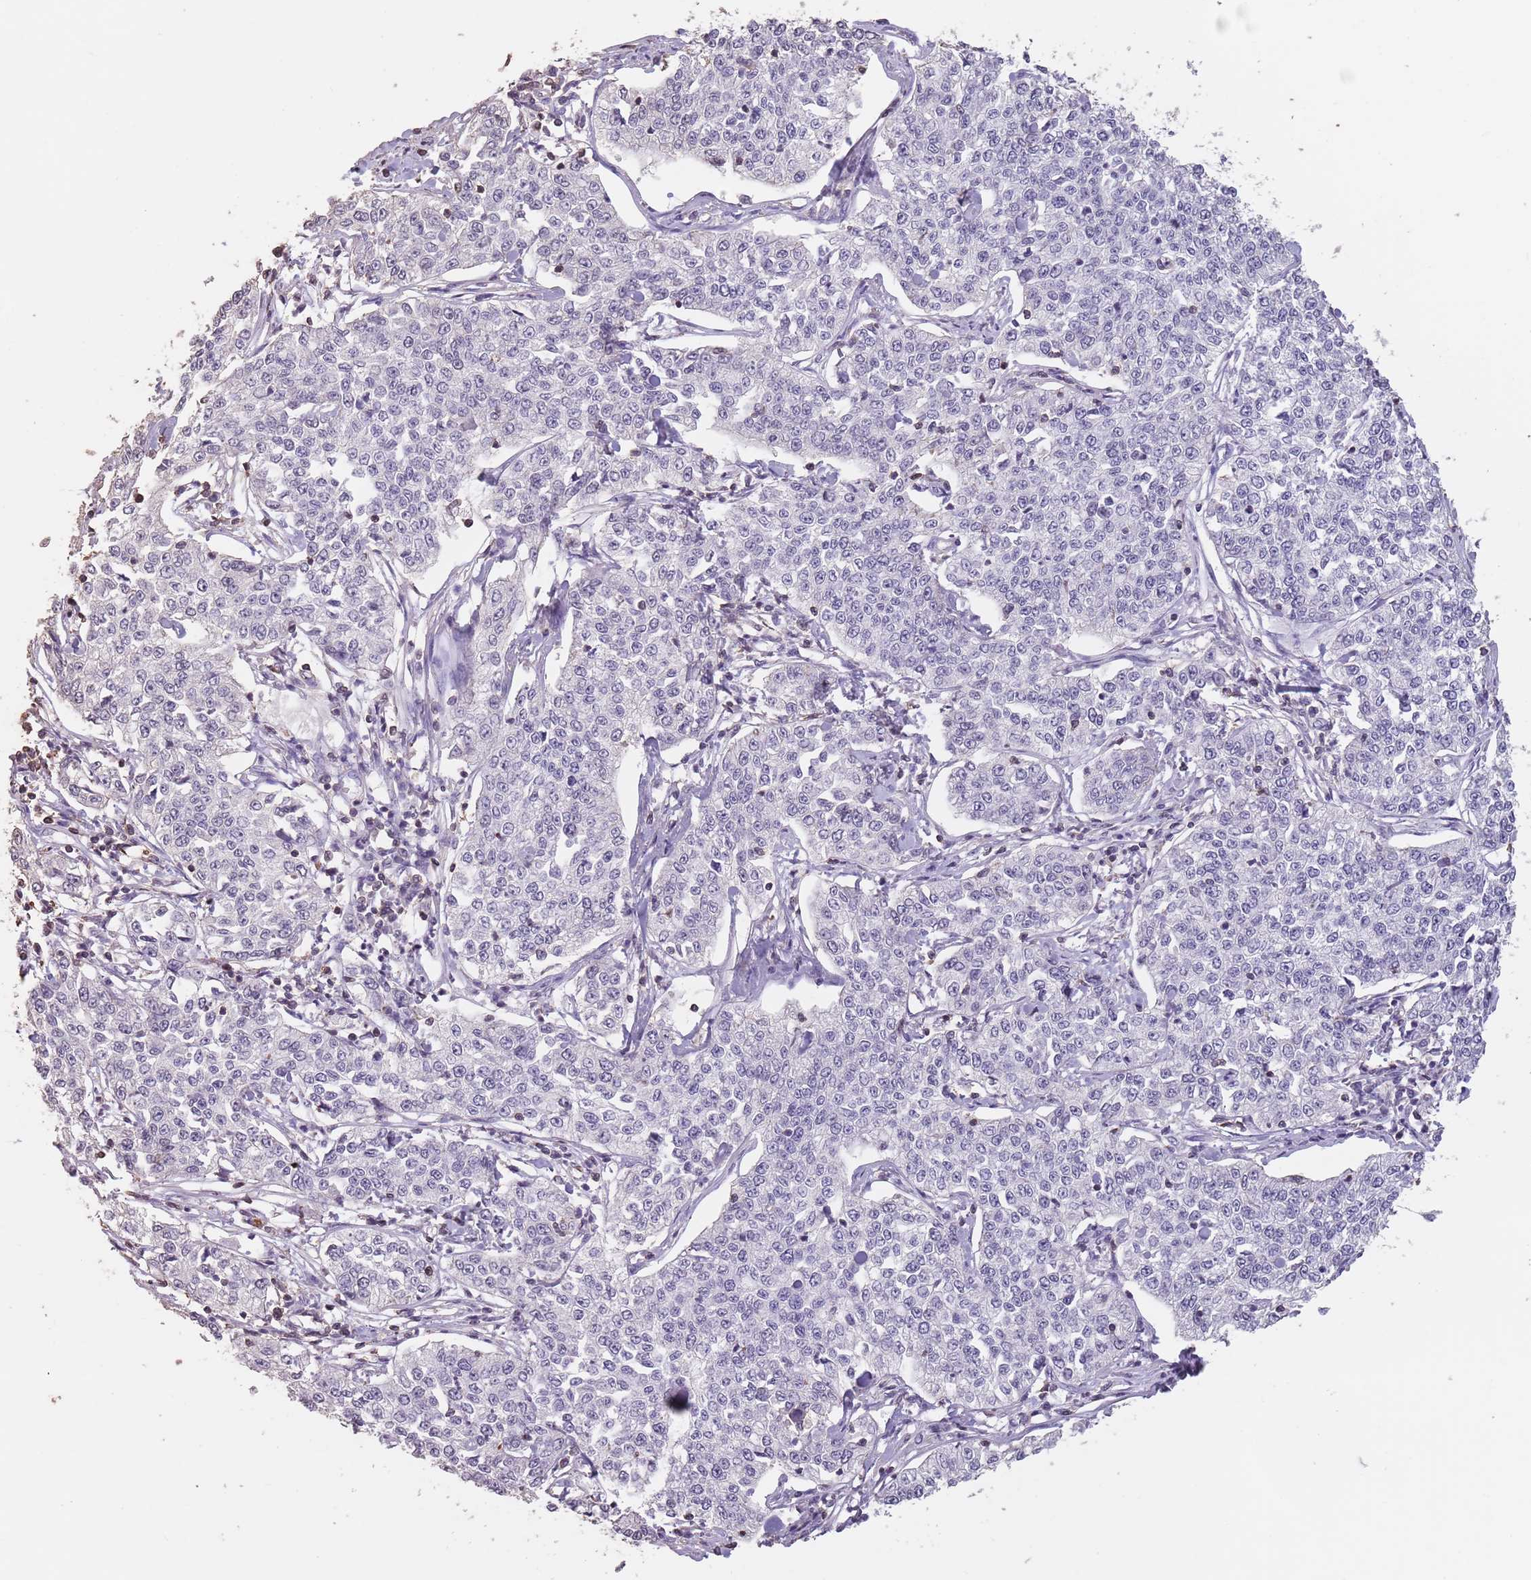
{"staining": {"intensity": "negative", "quantity": "none", "location": "none"}, "tissue": "cervical cancer", "cell_type": "Tumor cells", "image_type": "cancer", "snomed": [{"axis": "morphology", "description": "Squamous cell carcinoma, NOS"}, {"axis": "topography", "description": "Cervix"}], "caption": "An image of human squamous cell carcinoma (cervical) is negative for staining in tumor cells.", "gene": "SUN5", "patient": {"sex": "female", "age": 35}}